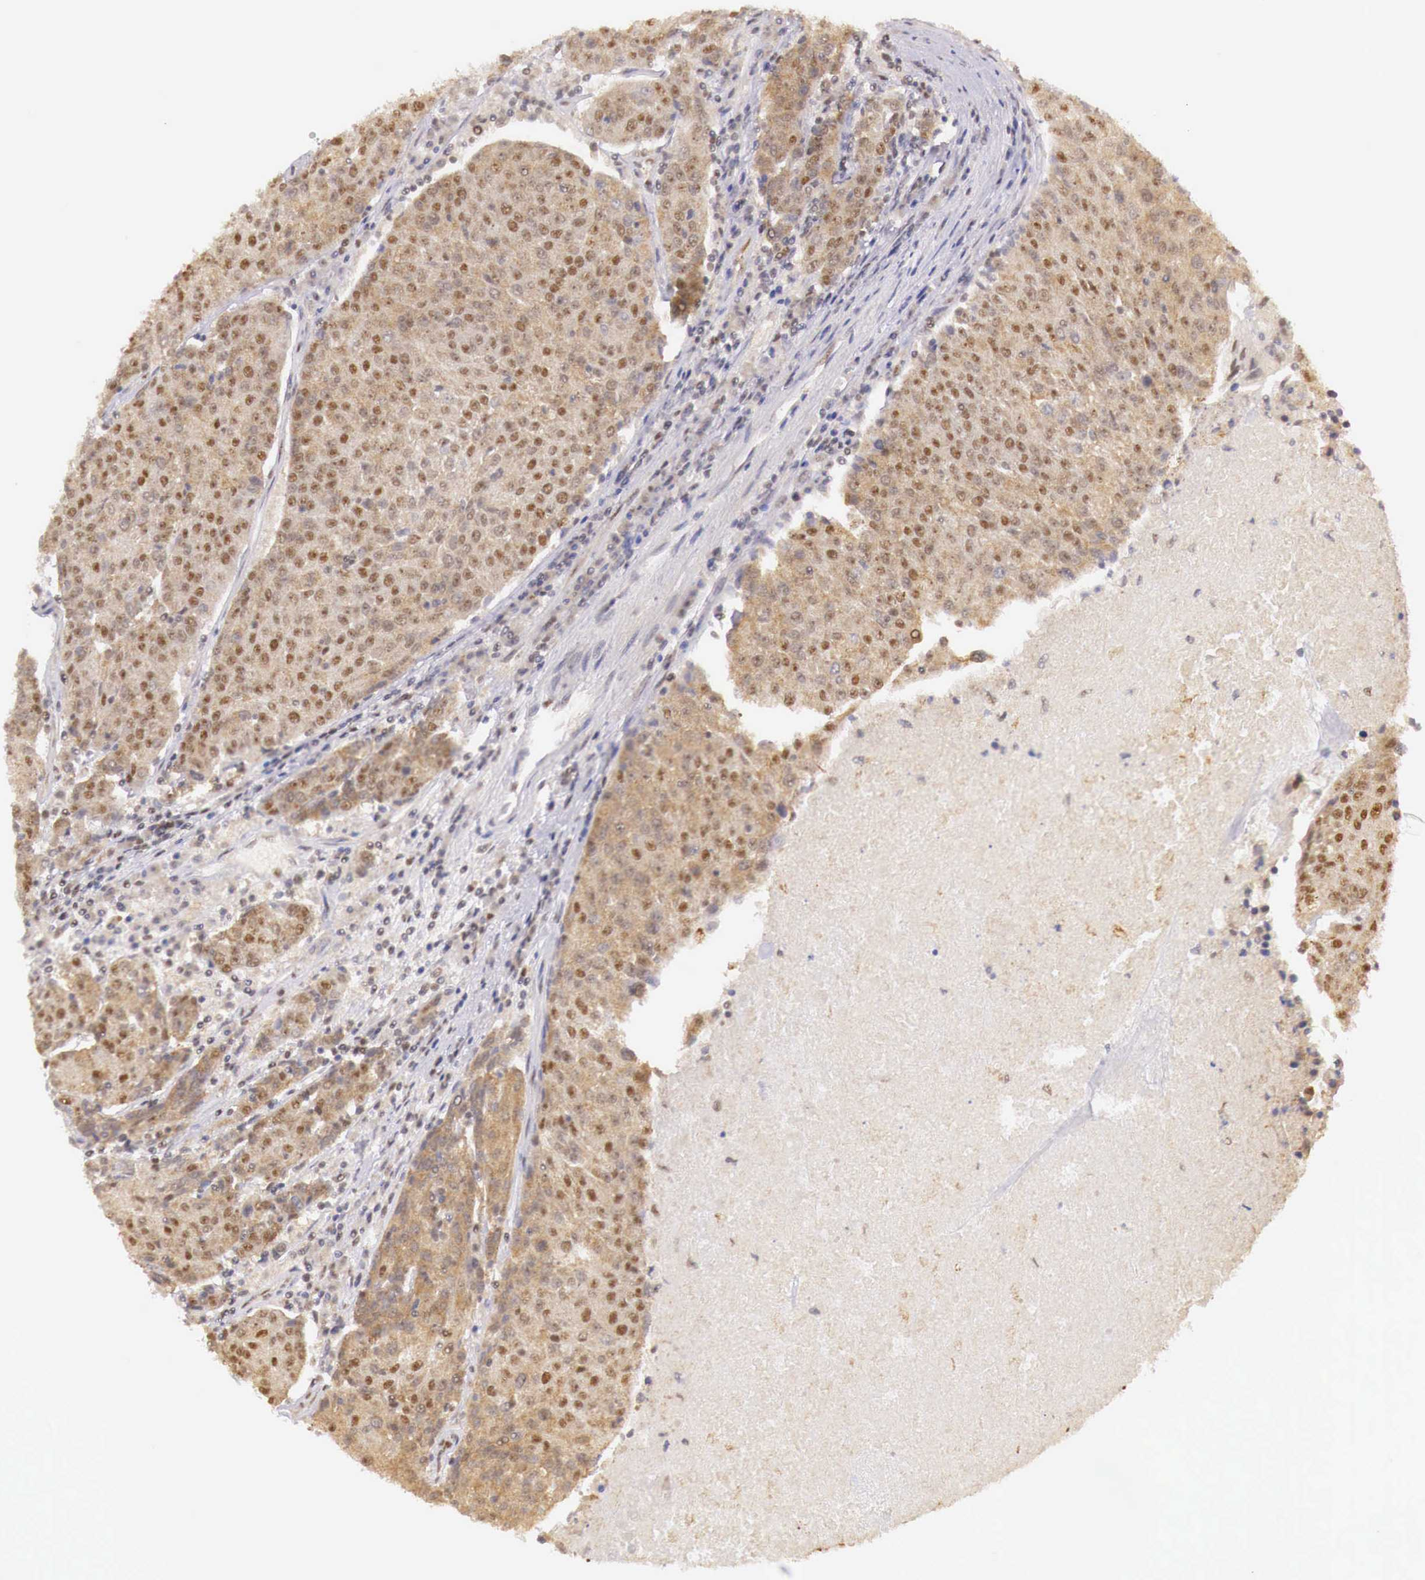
{"staining": {"intensity": "moderate", "quantity": ">75%", "location": "cytoplasmic/membranous,nuclear"}, "tissue": "urothelial cancer", "cell_type": "Tumor cells", "image_type": "cancer", "snomed": [{"axis": "morphology", "description": "Urothelial carcinoma, High grade"}, {"axis": "topography", "description": "Urinary bladder"}], "caption": "This is a micrograph of immunohistochemistry staining of urothelial carcinoma (high-grade), which shows moderate positivity in the cytoplasmic/membranous and nuclear of tumor cells.", "gene": "GPKOW", "patient": {"sex": "female", "age": 85}}